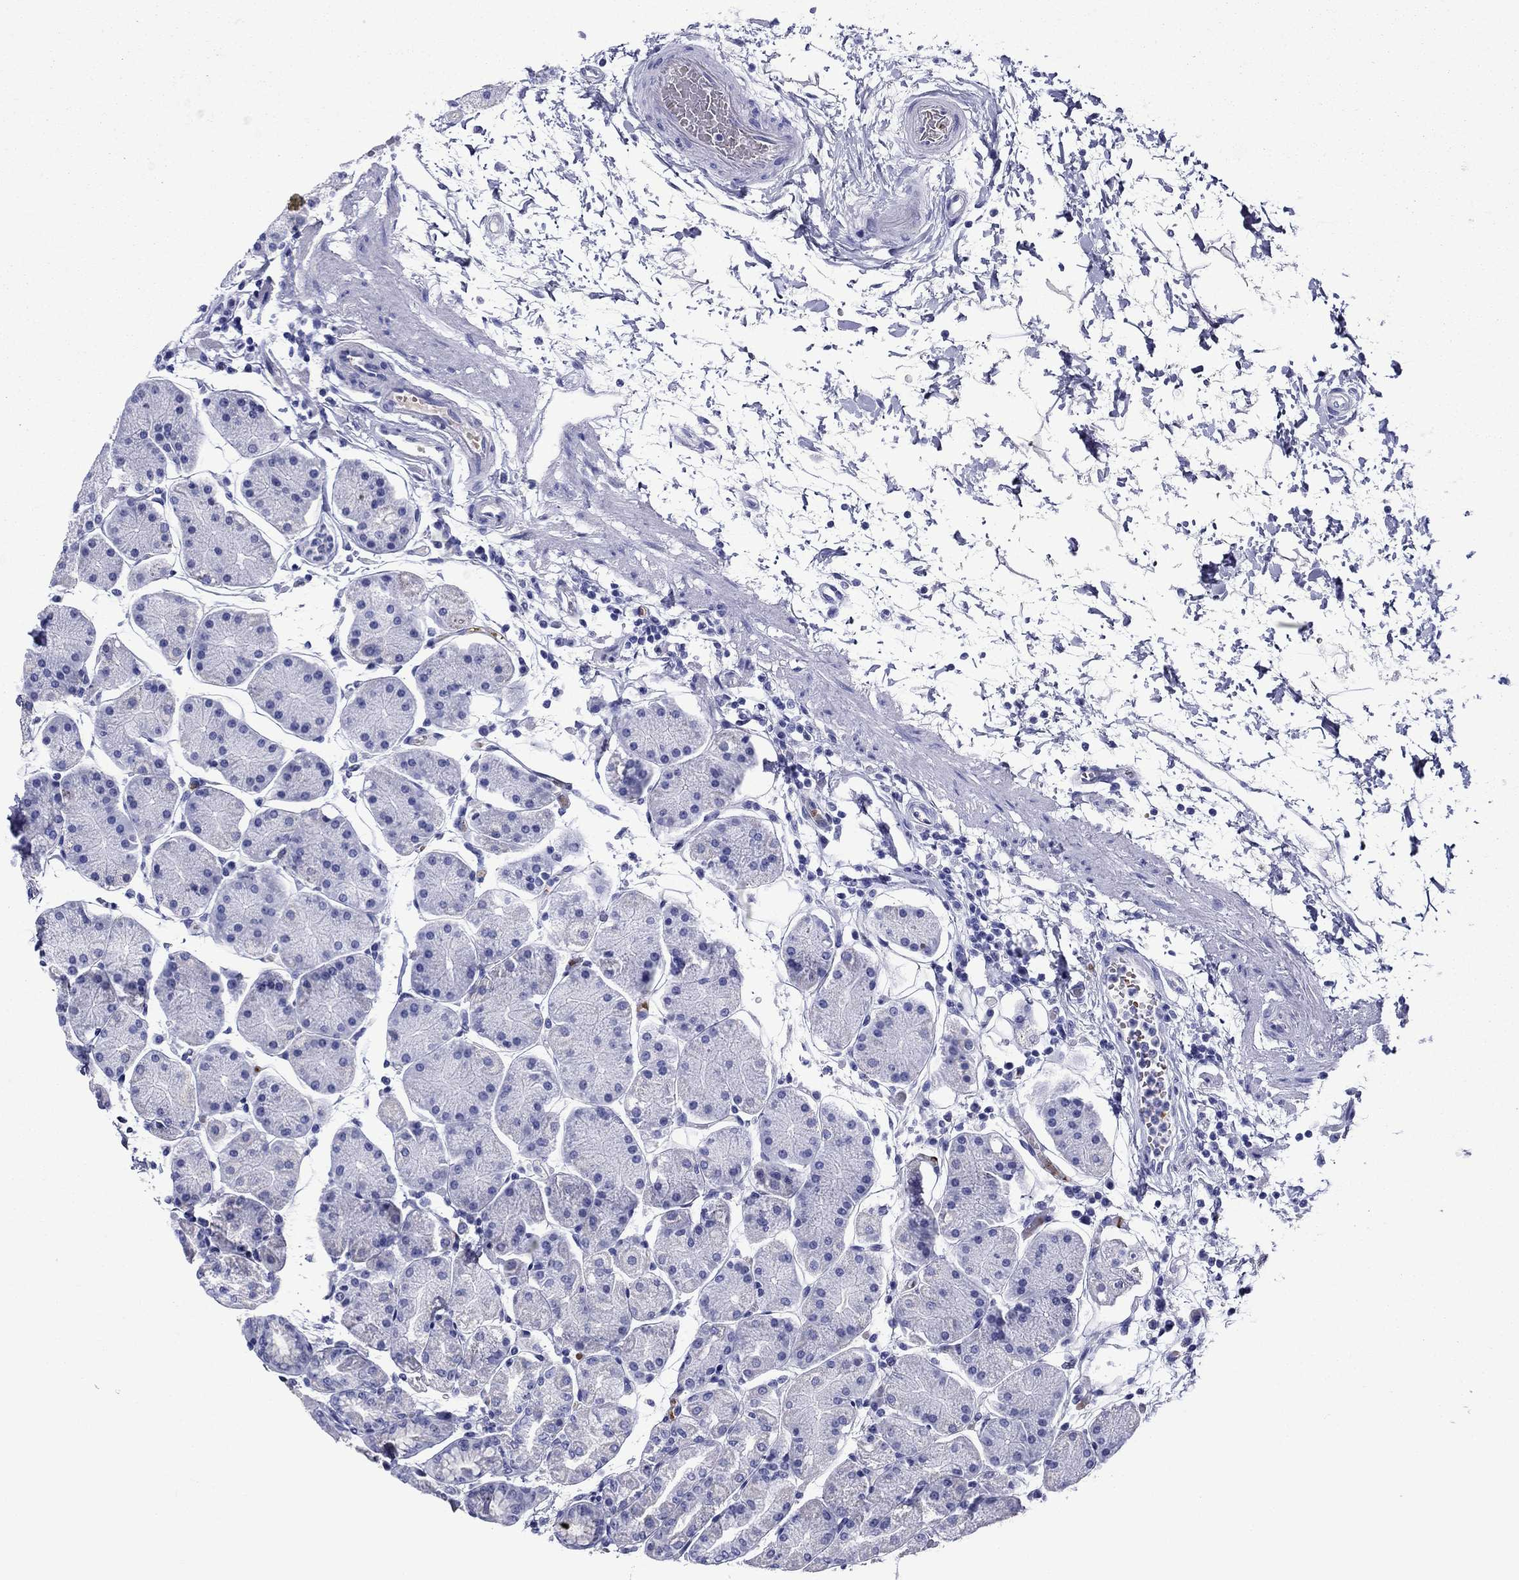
{"staining": {"intensity": "negative", "quantity": "none", "location": "none"}, "tissue": "stomach", "cell_type": "Glandular cells", "image_type": "normal", "snomed": [{"axis": "morphology", "description": "Normal tissue, NOS"}, {"axis": "topography", "description": "Stomach"}], "caption": "Immunohistochemistry of benign human stomach reveals no positivity in glandular cells.", "gene": "ROM1", "patient": {"sex": "male", "age": 54}}